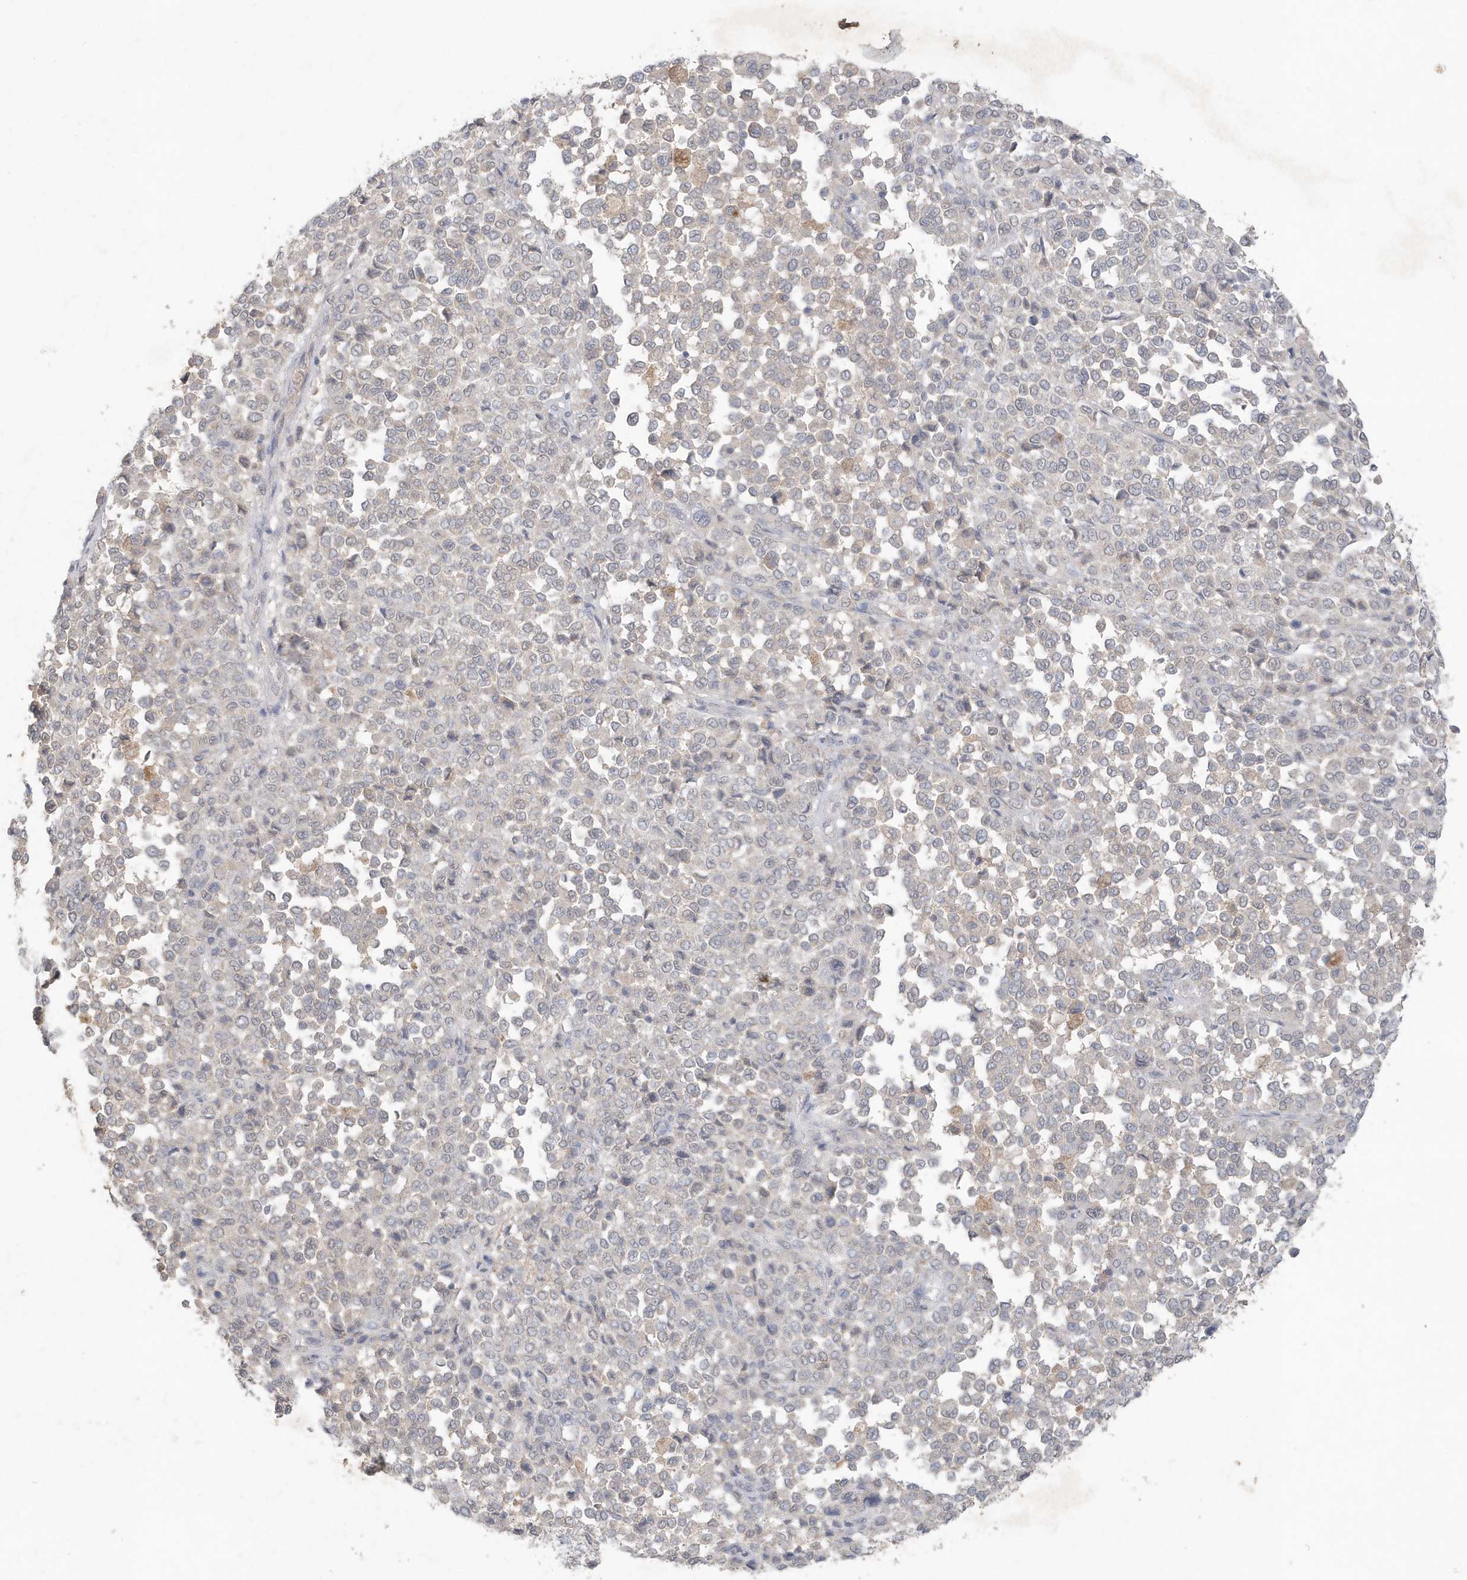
{"staining": {"intensity": "negative", "quantity": "none", "location": "none"}, "tissue": "melanoma", "cell_type": "Tumor cells", "image_type": "cancer", "snomed": [{"axis": "morphology", "description": "Malignant melanoma, Metastatic site"}, {"axis": "topography", "description": "Pancreas"}], "caption": "IHC histopathology image of human malignant melanoma (metastatic site) stained for a protein (brown), which shows no positivity in tumor cells. The staining is performed using DAB brown chromogen with nuclei counter-stained in using hematoxylin.", "gene": "C1RL", "patient": {"sex": "female", "age": 30}}